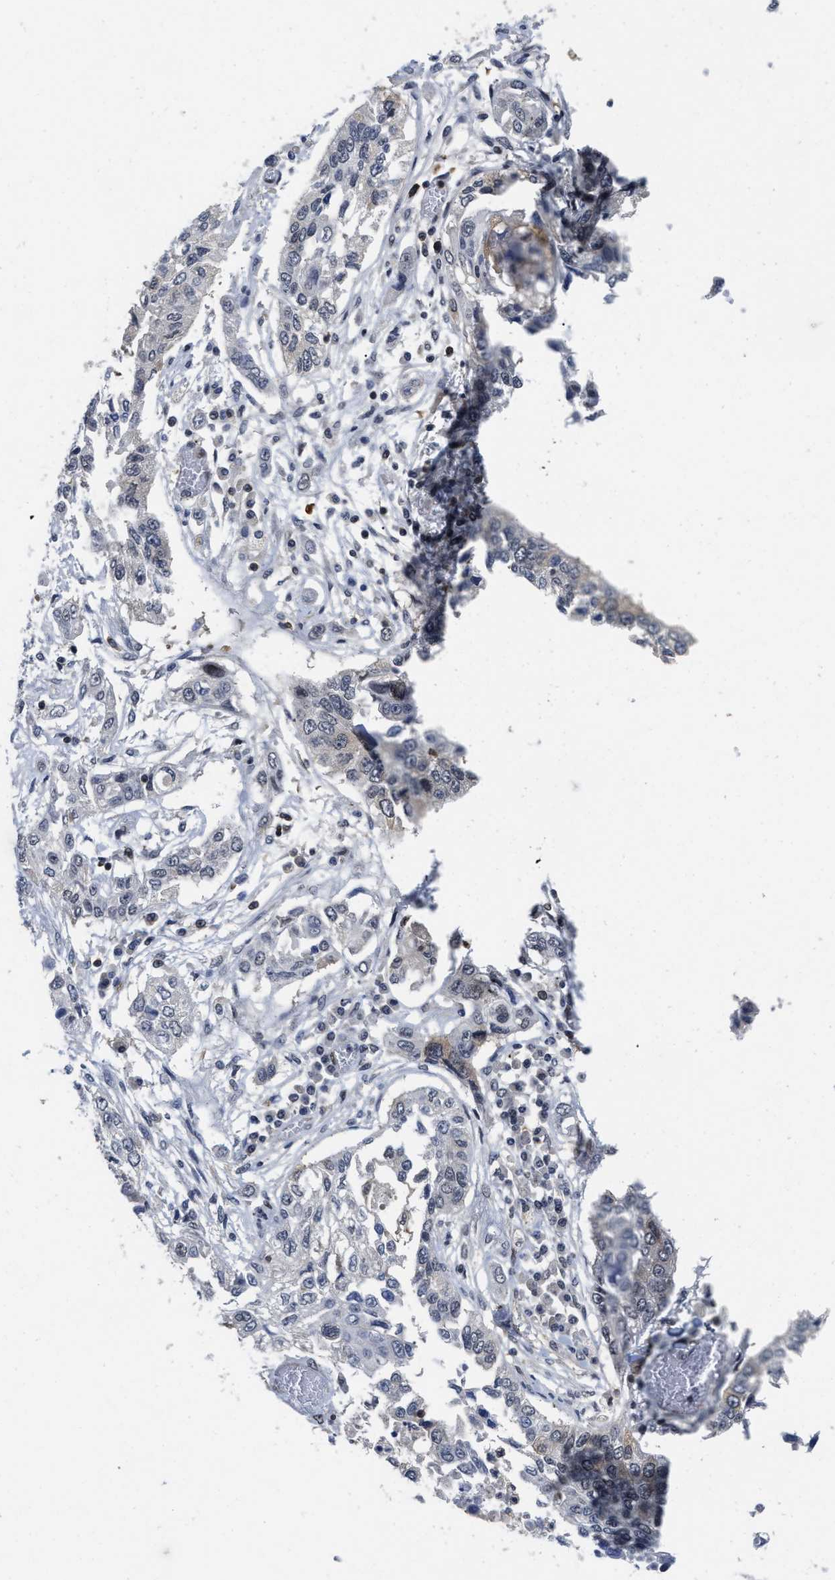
{"staining": {"intensity": "negative", "quantity": "none", "location": "none"}, "tissue": "lung cancer", "cell_type": "Tumor cells", "image_type": "cancer", "snomed": [{"axis": "morphology", "description": "Squamous cell carcinoma, NOS"}, {"axis": "topography", "description": "Lung"}], "caption": "There is no significant staining in tumor cells of lung cancer (squamous cell carcinoma).", "gene": "HIF1A", "patient": {"sex": "male", "age": 71}}